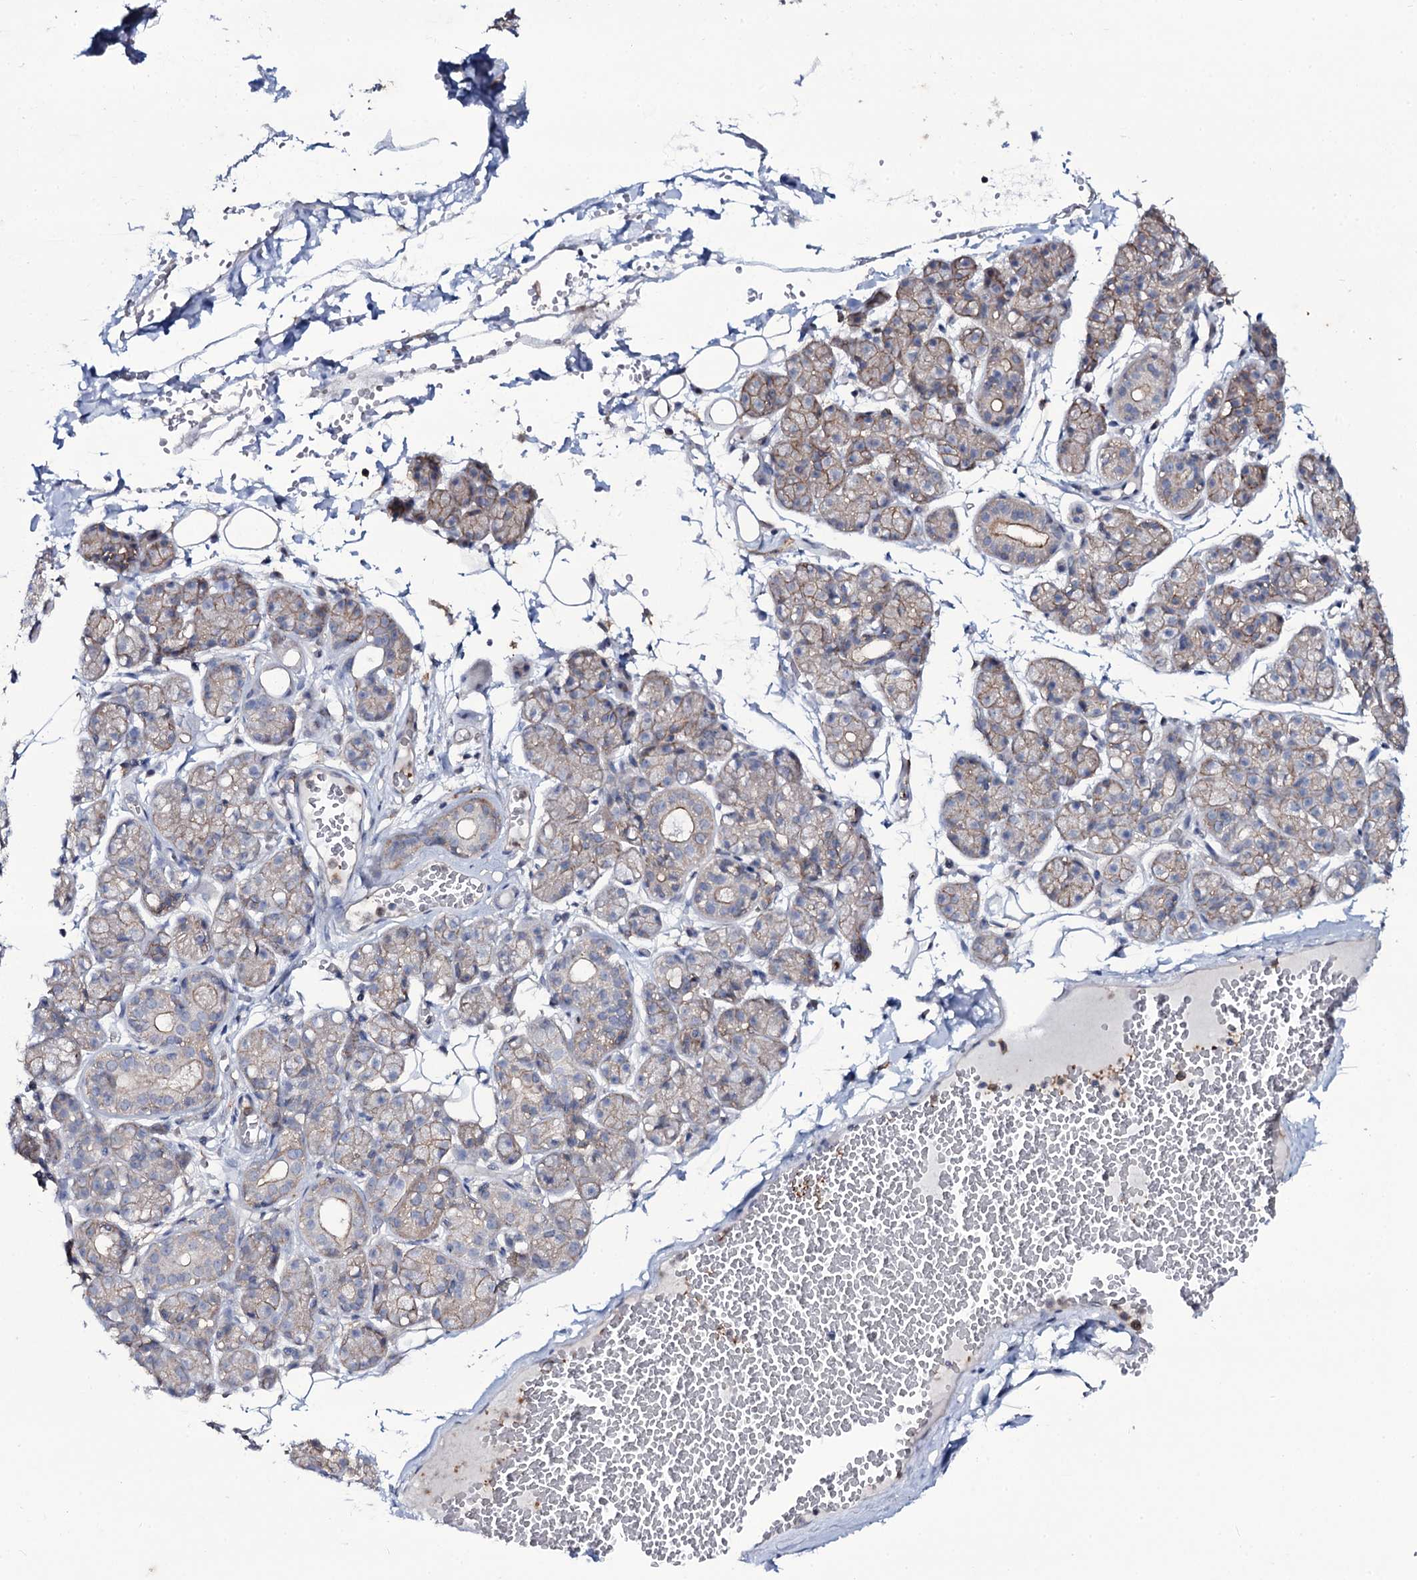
{"staining": {"intensity": "moderate", "quantity": "25%-75%", "location": "cytoplasmic/membranous"}, "tissue": "salivary gland", "cell_type": "Glandular cells", "image_type": "normal", "snomed": [{"axis": "morphology", "description": "Normal tissue, NOS"}, {"axis": "topography", "description": "Salivary gland"}], "caption": "Immunohistochemical staining of benign human salivary gland exhibits medium levels of moderate cytoplasmic/membranous positivity in approximately 25%-75% of glandular cells.", "gene": "SNAP23", "patient": {"sex": "male", "age": 63}}